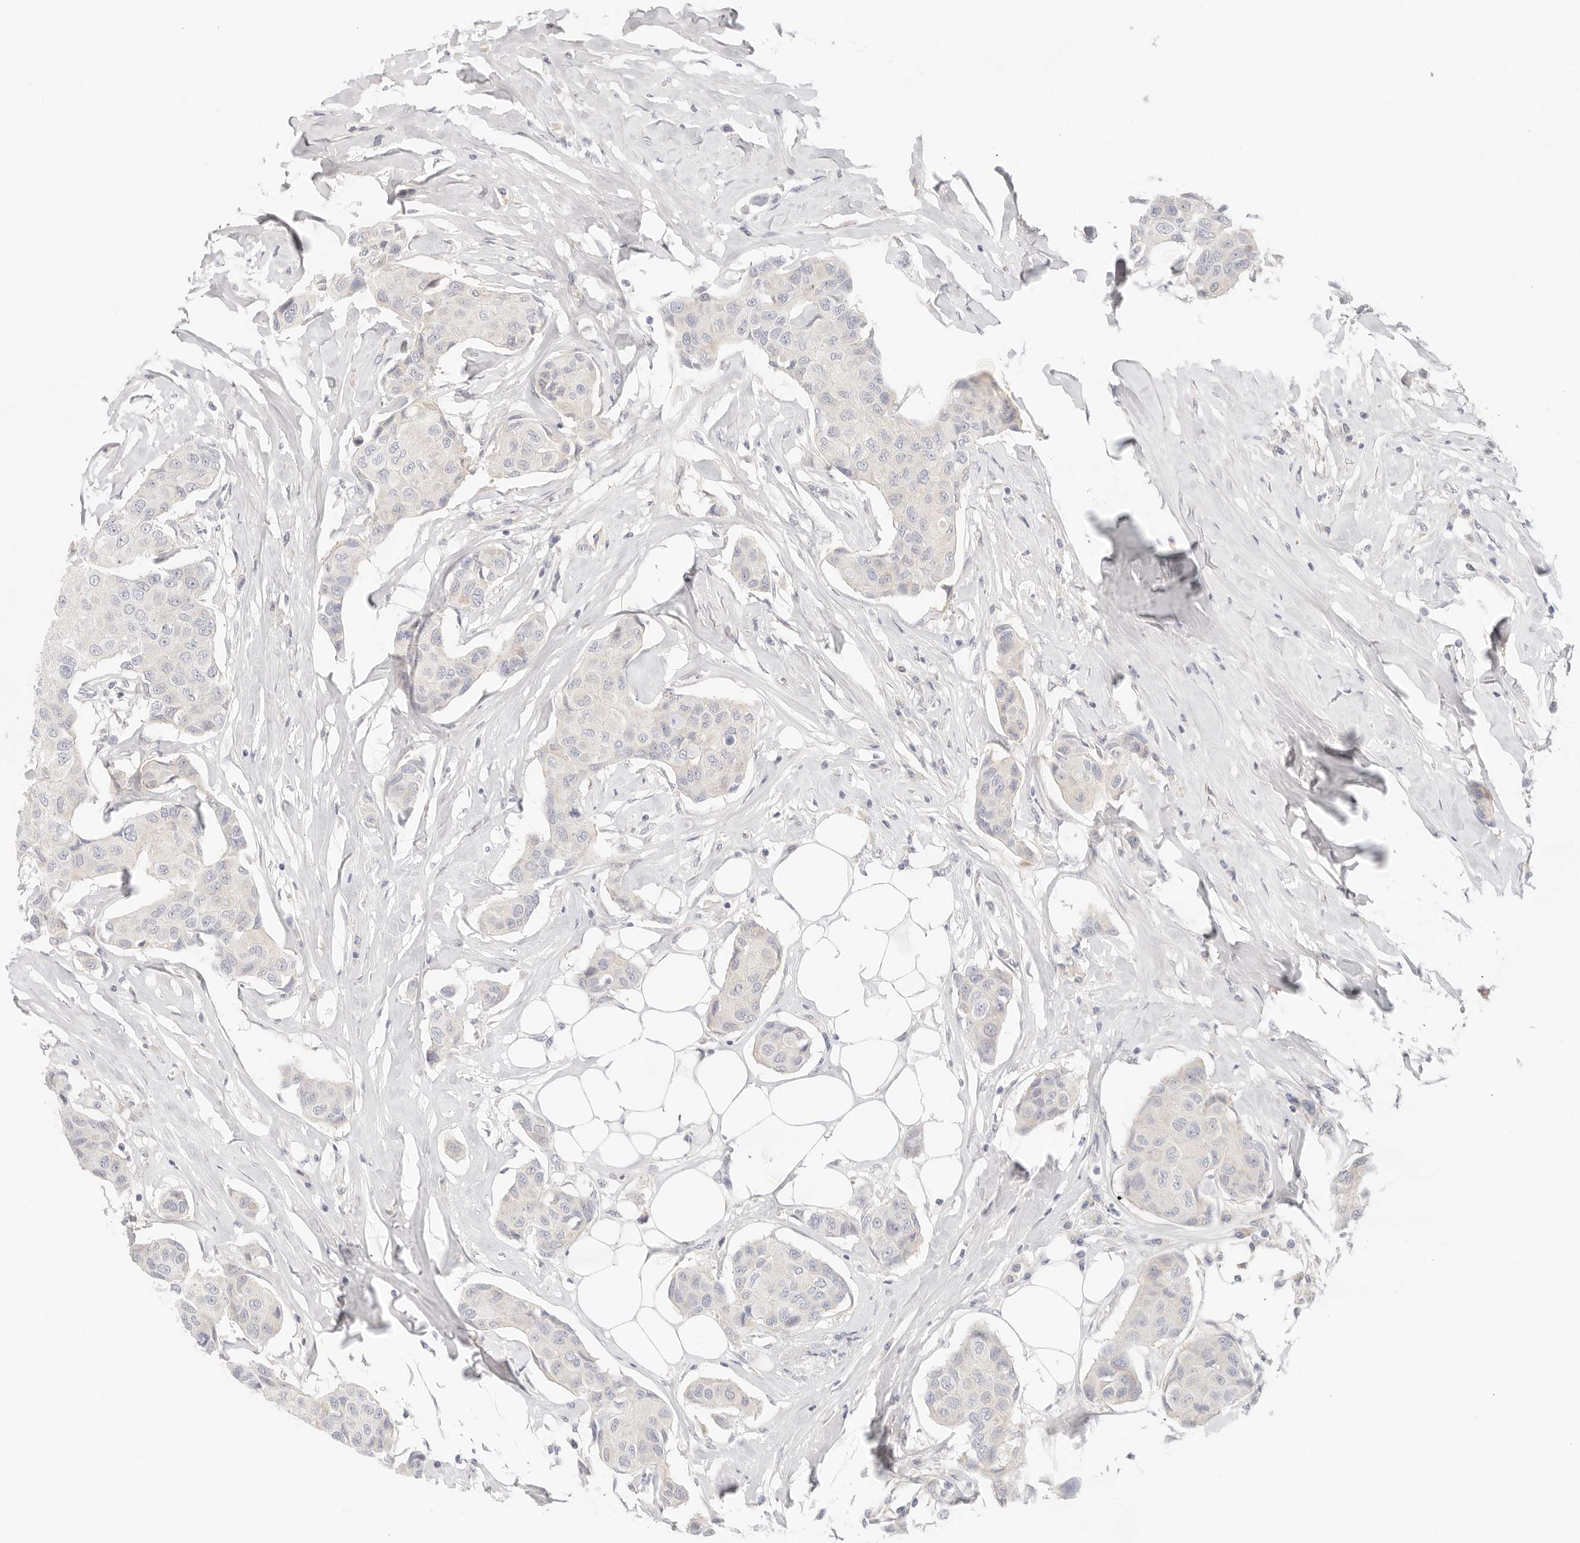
{"staining": {"intensity": "negative", "quantity": "none", "location": "none"}, "tissue": "breast cancer", "cell_type": "Tumor cells", "image_type": "cancer", "snomed": [{"axis": "morphology", "description": "Duct carcinoma"}, {"axis": "topography", "description": "Breast"}], "caption": "The immunohistochemistry micrograph has no significant expression in tumor cells of intraductal carcinoma (breast) tissue.", "gene": "SPHK1", "patient": {"sex": "female", "age": 80}}